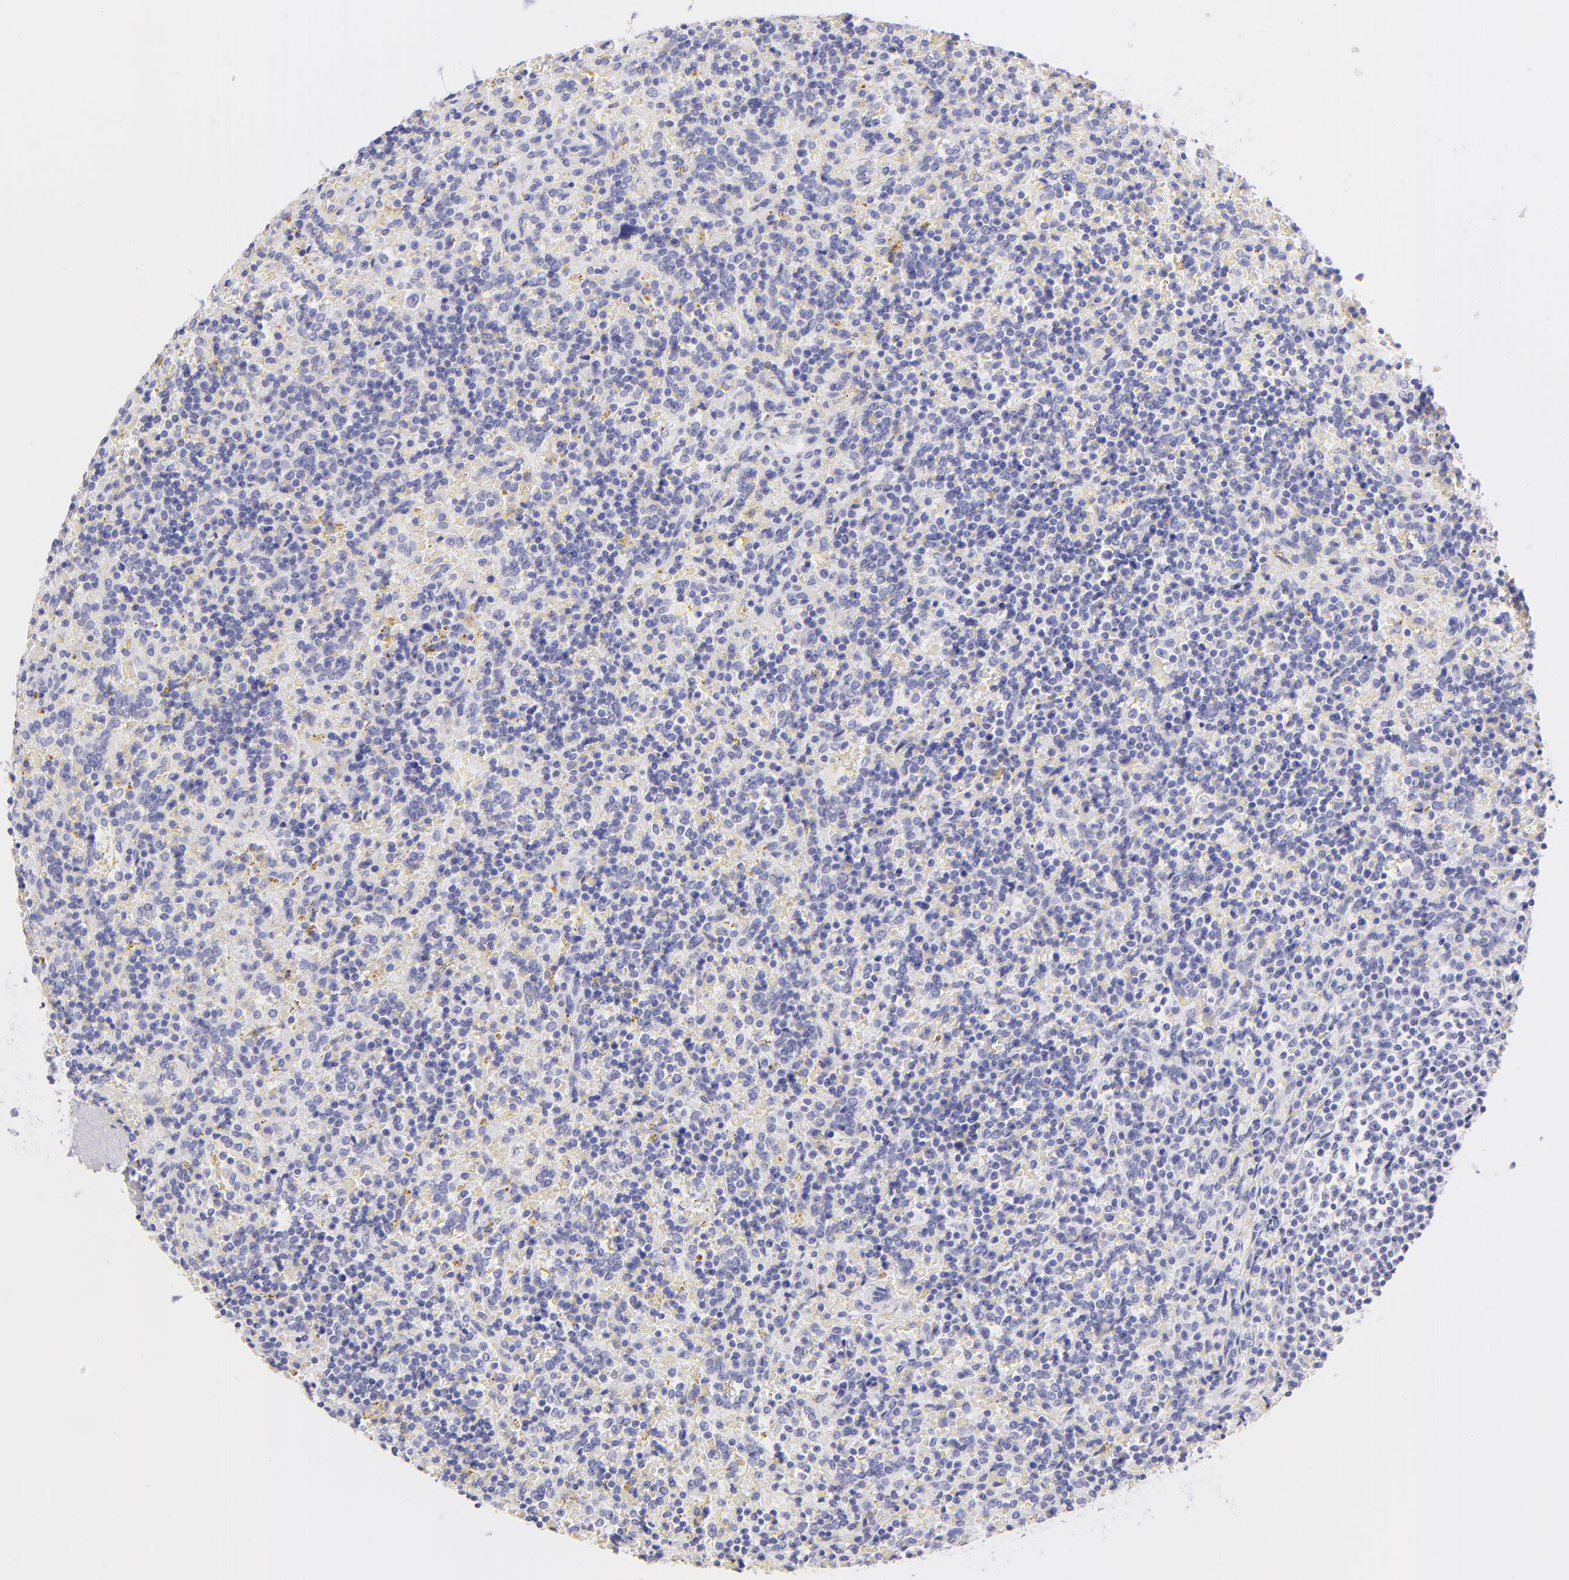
{"staining": {"intensity": "negative", "quantity": "none", "location": "none"}, "tissue": "lymphoma", "cell_type": "Tumor cells", "image_type": "cancer", "snomed": [{"axis": "morphology", "description": "Malignant lymphoma, non-Hodgkin's type, Low grade"}, {"axis": "topography", "description": "Spleen"}], "caption": "Tumor cells show no significant protein expression in low-grade malignant lymphoma, non-Hodgkin's type. The staining was performed using DAB (3,3'-diaminobenzidine) to visualize the protein expression in brown, while the nuclei were stained in blue with hematoxylin (Magnification: 20x).", "gene": "SDC1", "patient": {"sex": "male", "age": 67}}